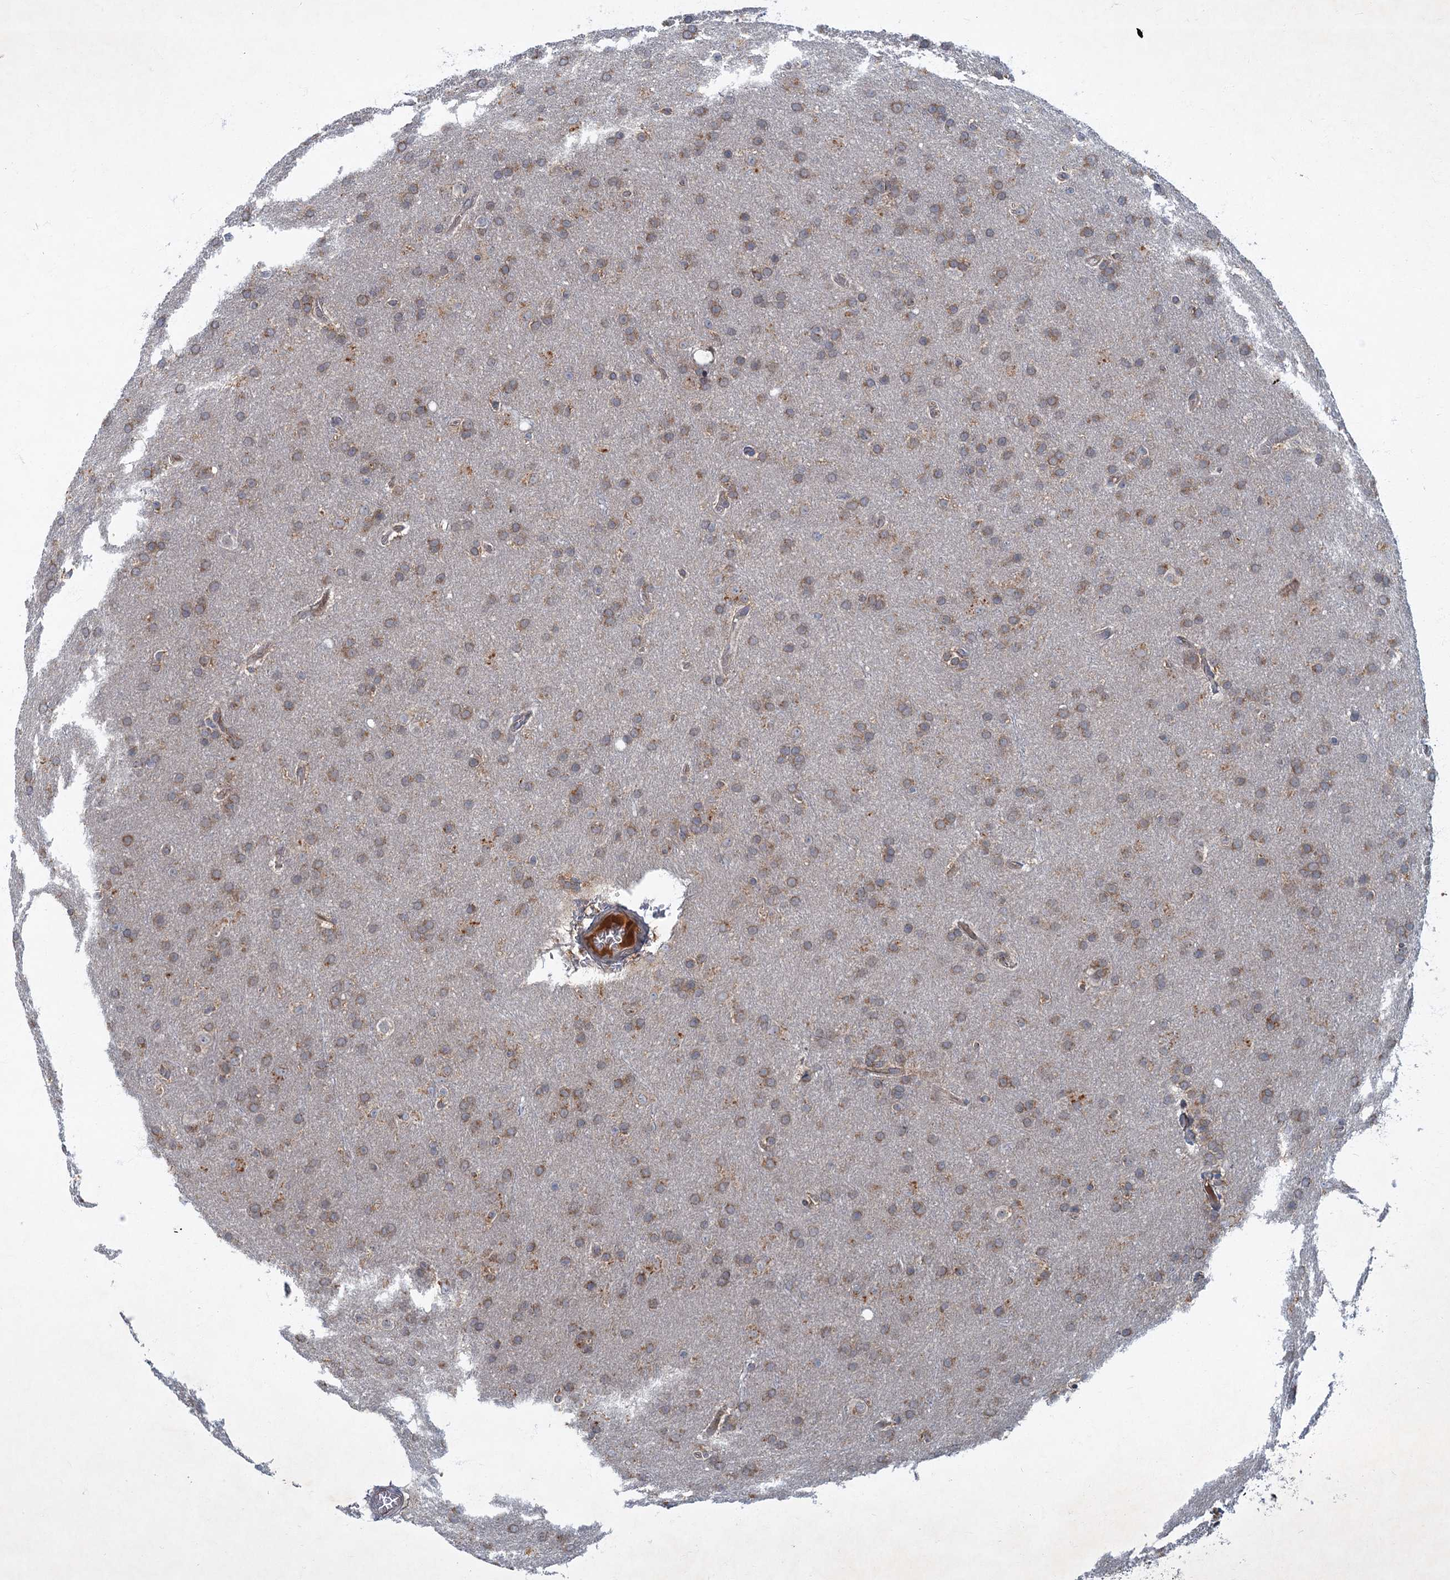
{"staining": {"intensity": "weak", "quantity": ">75%", "location": "cytoplasmic/membranous"}, "tissue": "glioma", "cell_type": "Tumor cells", "image_type": "cancer", "snomed": [{"axis": "morphology", "description": "Glioma, malignant, Low grade"}, {"axis": "topography", "description": "Brain"}], "caption": "This micrograph reveals malignant low-grade glioma stained with immunohistochemistry to label a protein in brown. The cytoplasmic/membranous of tumor cells show weak positivity for the protein. Nuclei are counter-stained blue.", "gene": "SLC11A2", "patient": {"sex": "female", "age": 32}}